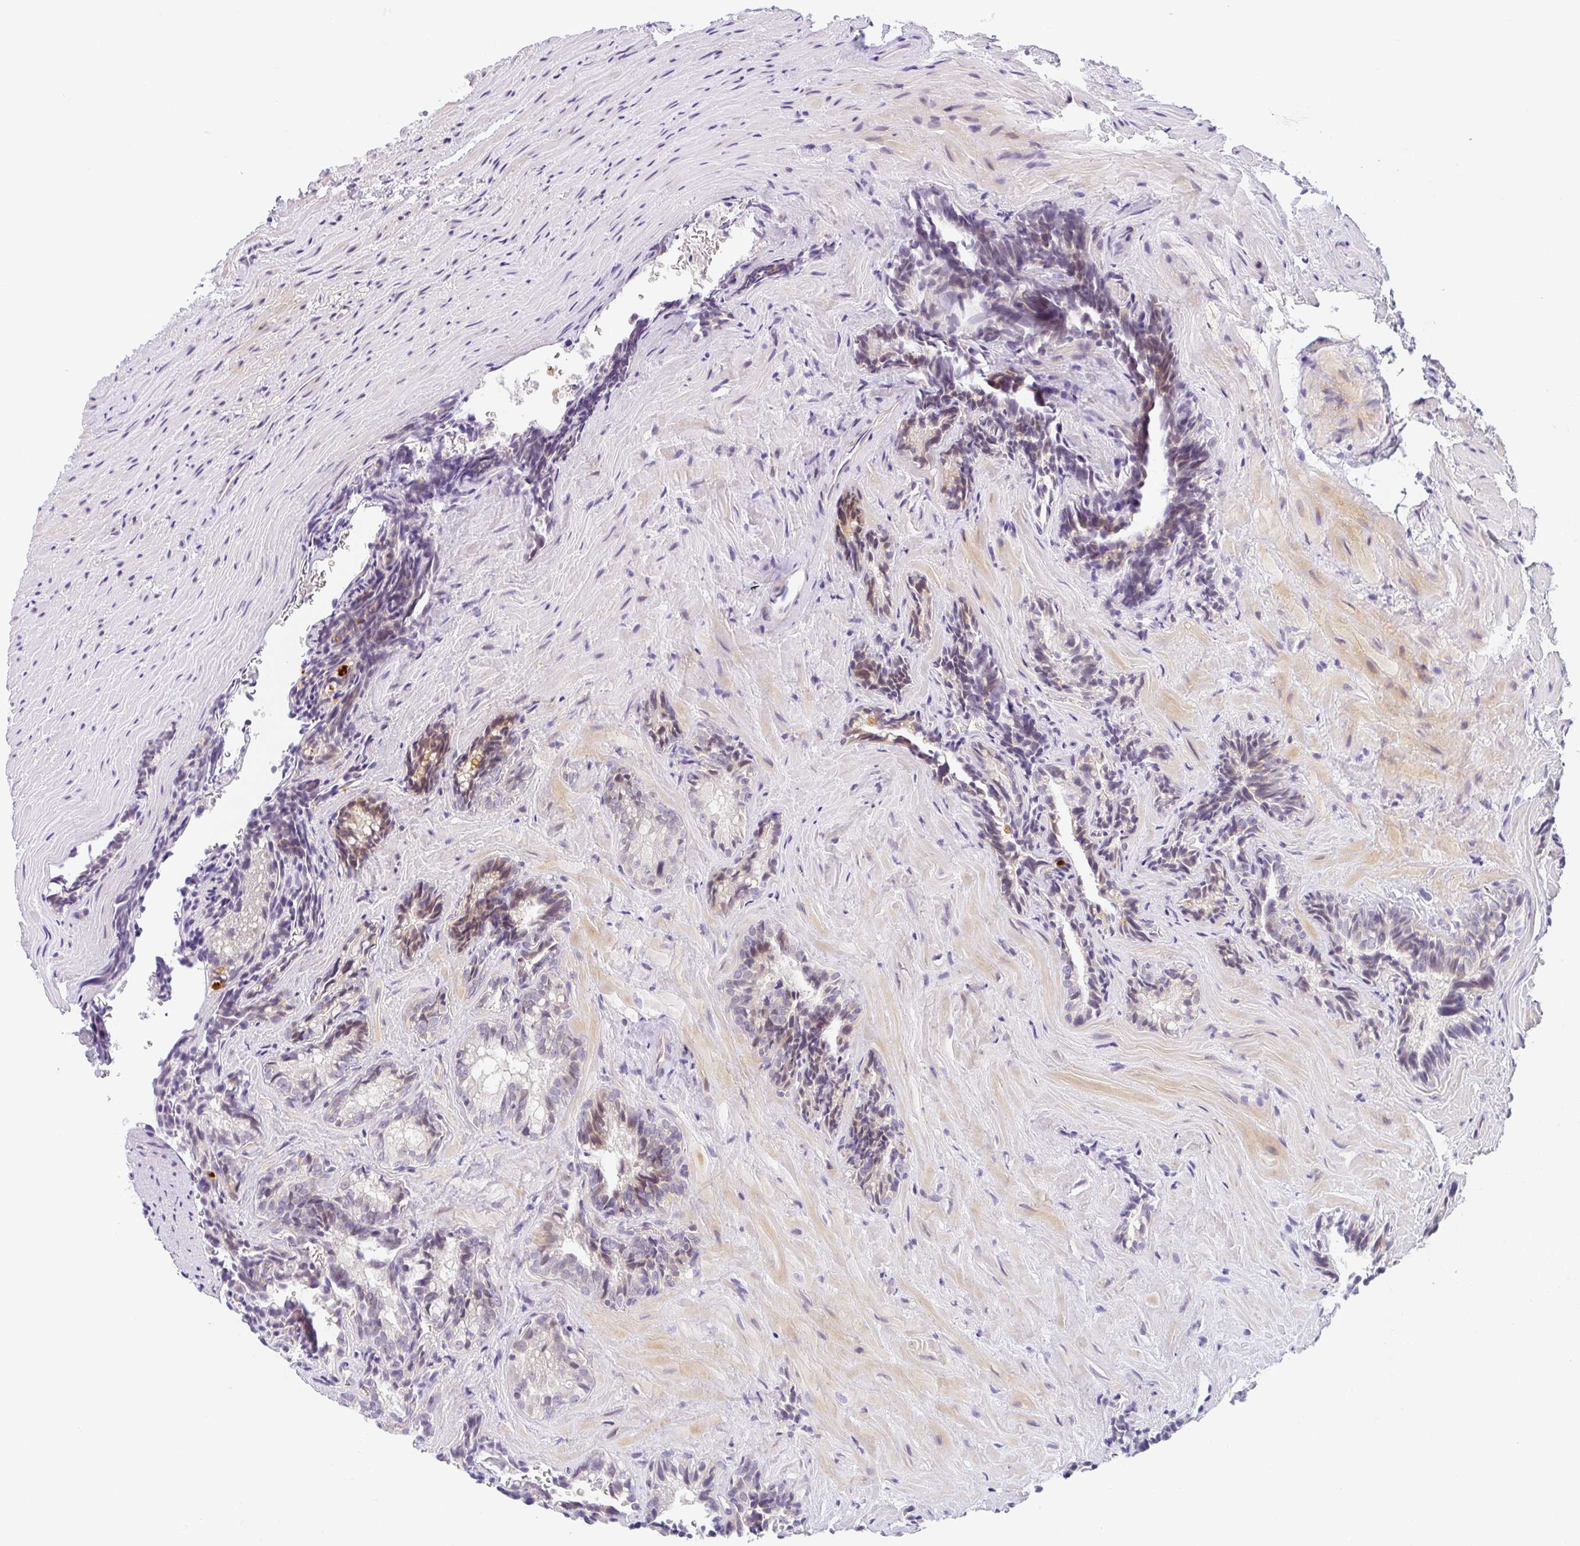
{"staining": {"intensity": "moderate", "quantity": "25%-75%", "location": "nuclear"}, "tissue": "seminal vesicle", "cell_type": "Glandular cells", "image_type": "normal", "snomed": [{"axis": "morphology", "description": "Normal tissue, NOS"}, {"axis": "topography", "description": "Seminal veicle"}], "caption": "Protein positivity by IHC displays moderate nuclear positivity in about 25%-75% of glandular cells in benign seminal vesicle. Nuclei are stained in blue.", "gene": "TMEM86A", "patient": {"sex": "male", "age": 47}}